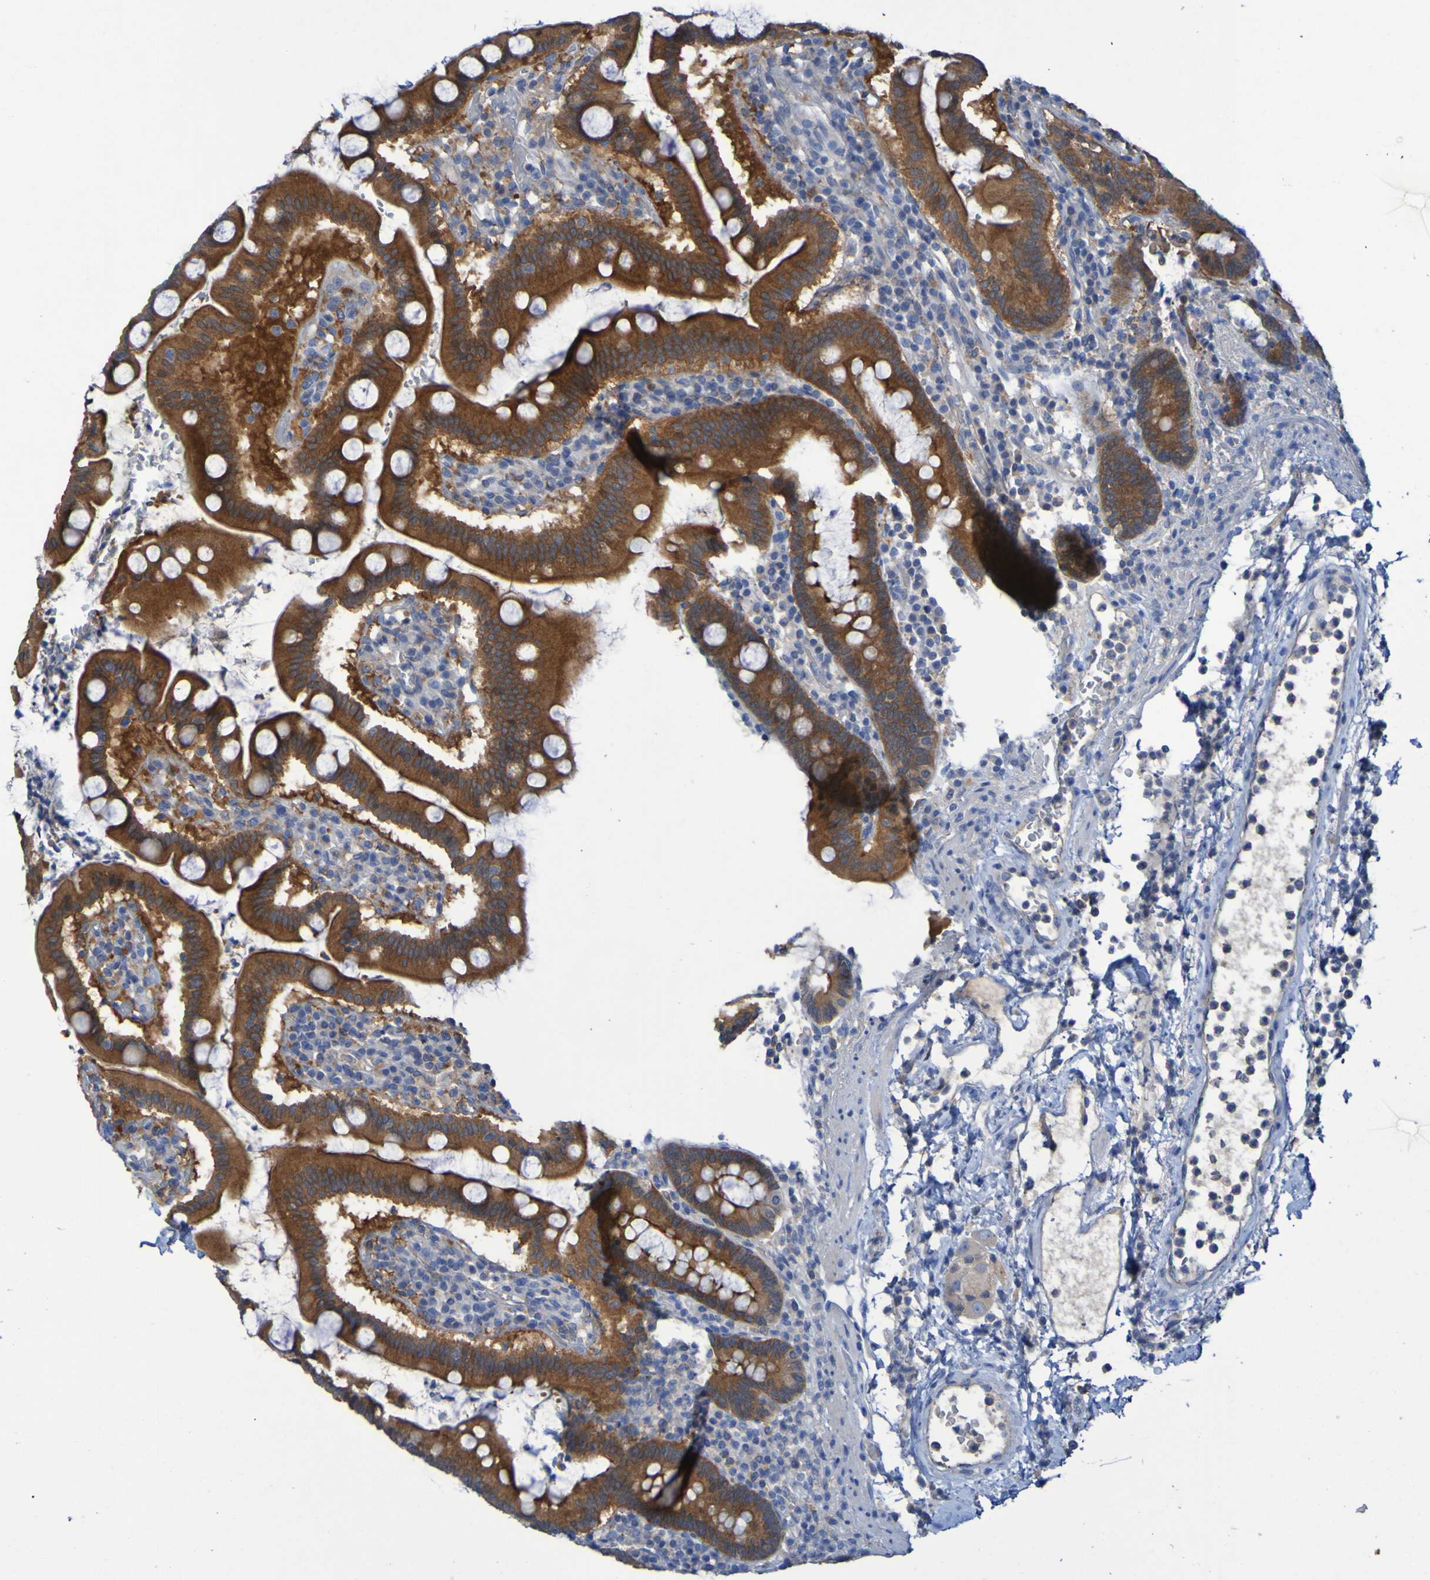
{"staining": {"intensity": "strong", "quantity": ">75%", "location": "cytoplasmic/membranous"}, "tissue": "stomach", "cell_type": "Glandular cells", "image_type": "normal", "snomed": [{"axis": "morphology", "description": "Normal tissue, NOS"}, {"axis": "topography", "description": "Stomach, upper"}], "caption": "Approximately >75% of glandular cells in unremarkable human stomach demonstrate strong cytoplasmic/membranous protein expression as visualized by brown immunohistochemical staining.", "gene": "ARHGEF16", "patient": {"sex": "male", "age": 68}}